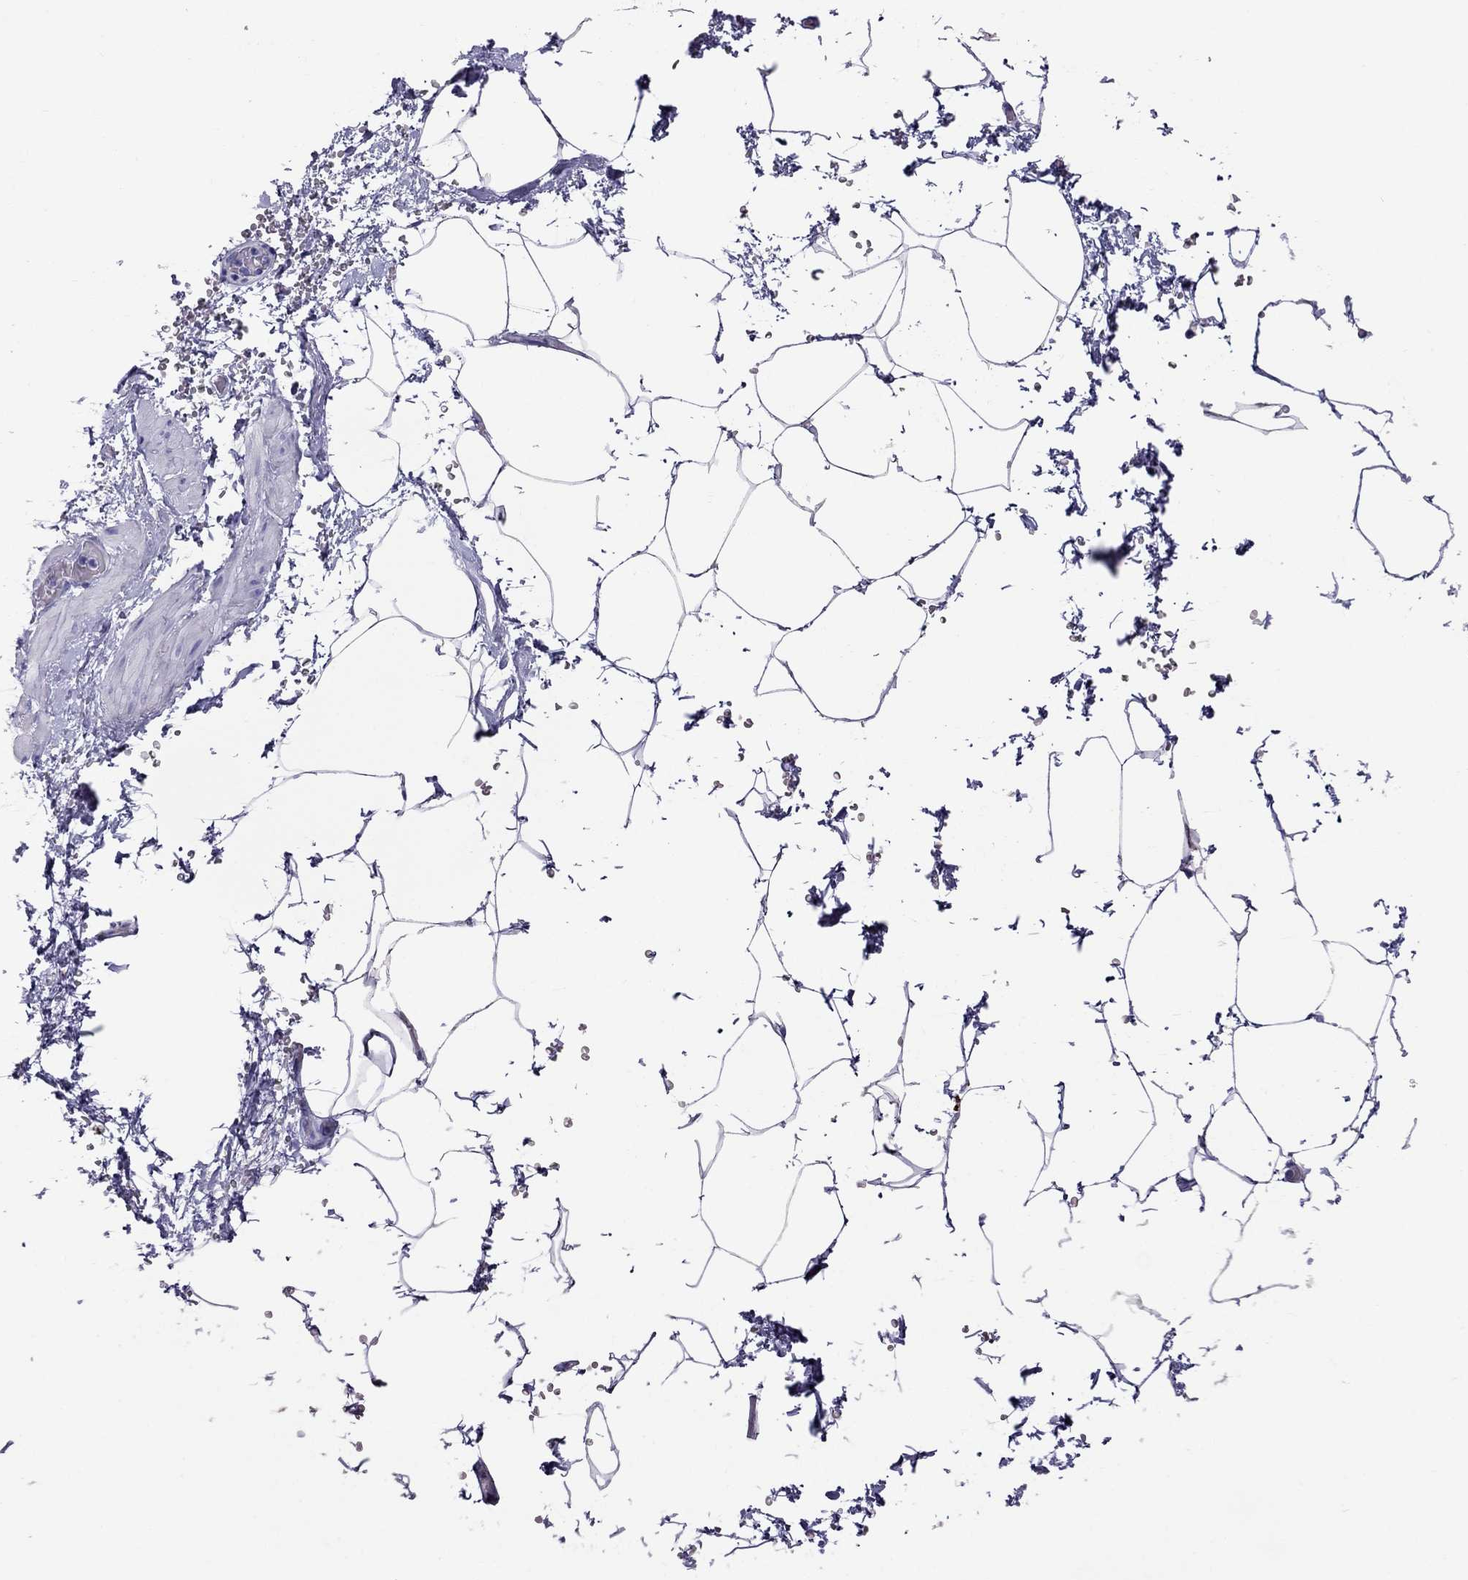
{"staining": {"intensity": "negative", "quantity": "none", "location": "none"}, "tissue": "adipose tissue", "cell_type": "Adipocytes", "image_type": "normal", "snomed": [{"axis": "morphology", "description": "Normal tissue, NOS"}, {"axis": "topography", "description": "Soft tissue"}, {"axis": "topography", "description": "Adipose tissue"}, {"axis": "topography", "description": "Vascular tissue"}, {"axis": "topography", "description": "Peripheral nerve tissue"}], "caption": "Immunohistochemistry (IHC) image of benign adipose tissue: human adipose tissue stained with DAB (3,3'-diaminobenzidine) exhibits no significant protein positivity in adipocytes. Nuclei are stained in blue.", "gene": "CLPSL2", "patient": {"sex": "male", "age": 68}}